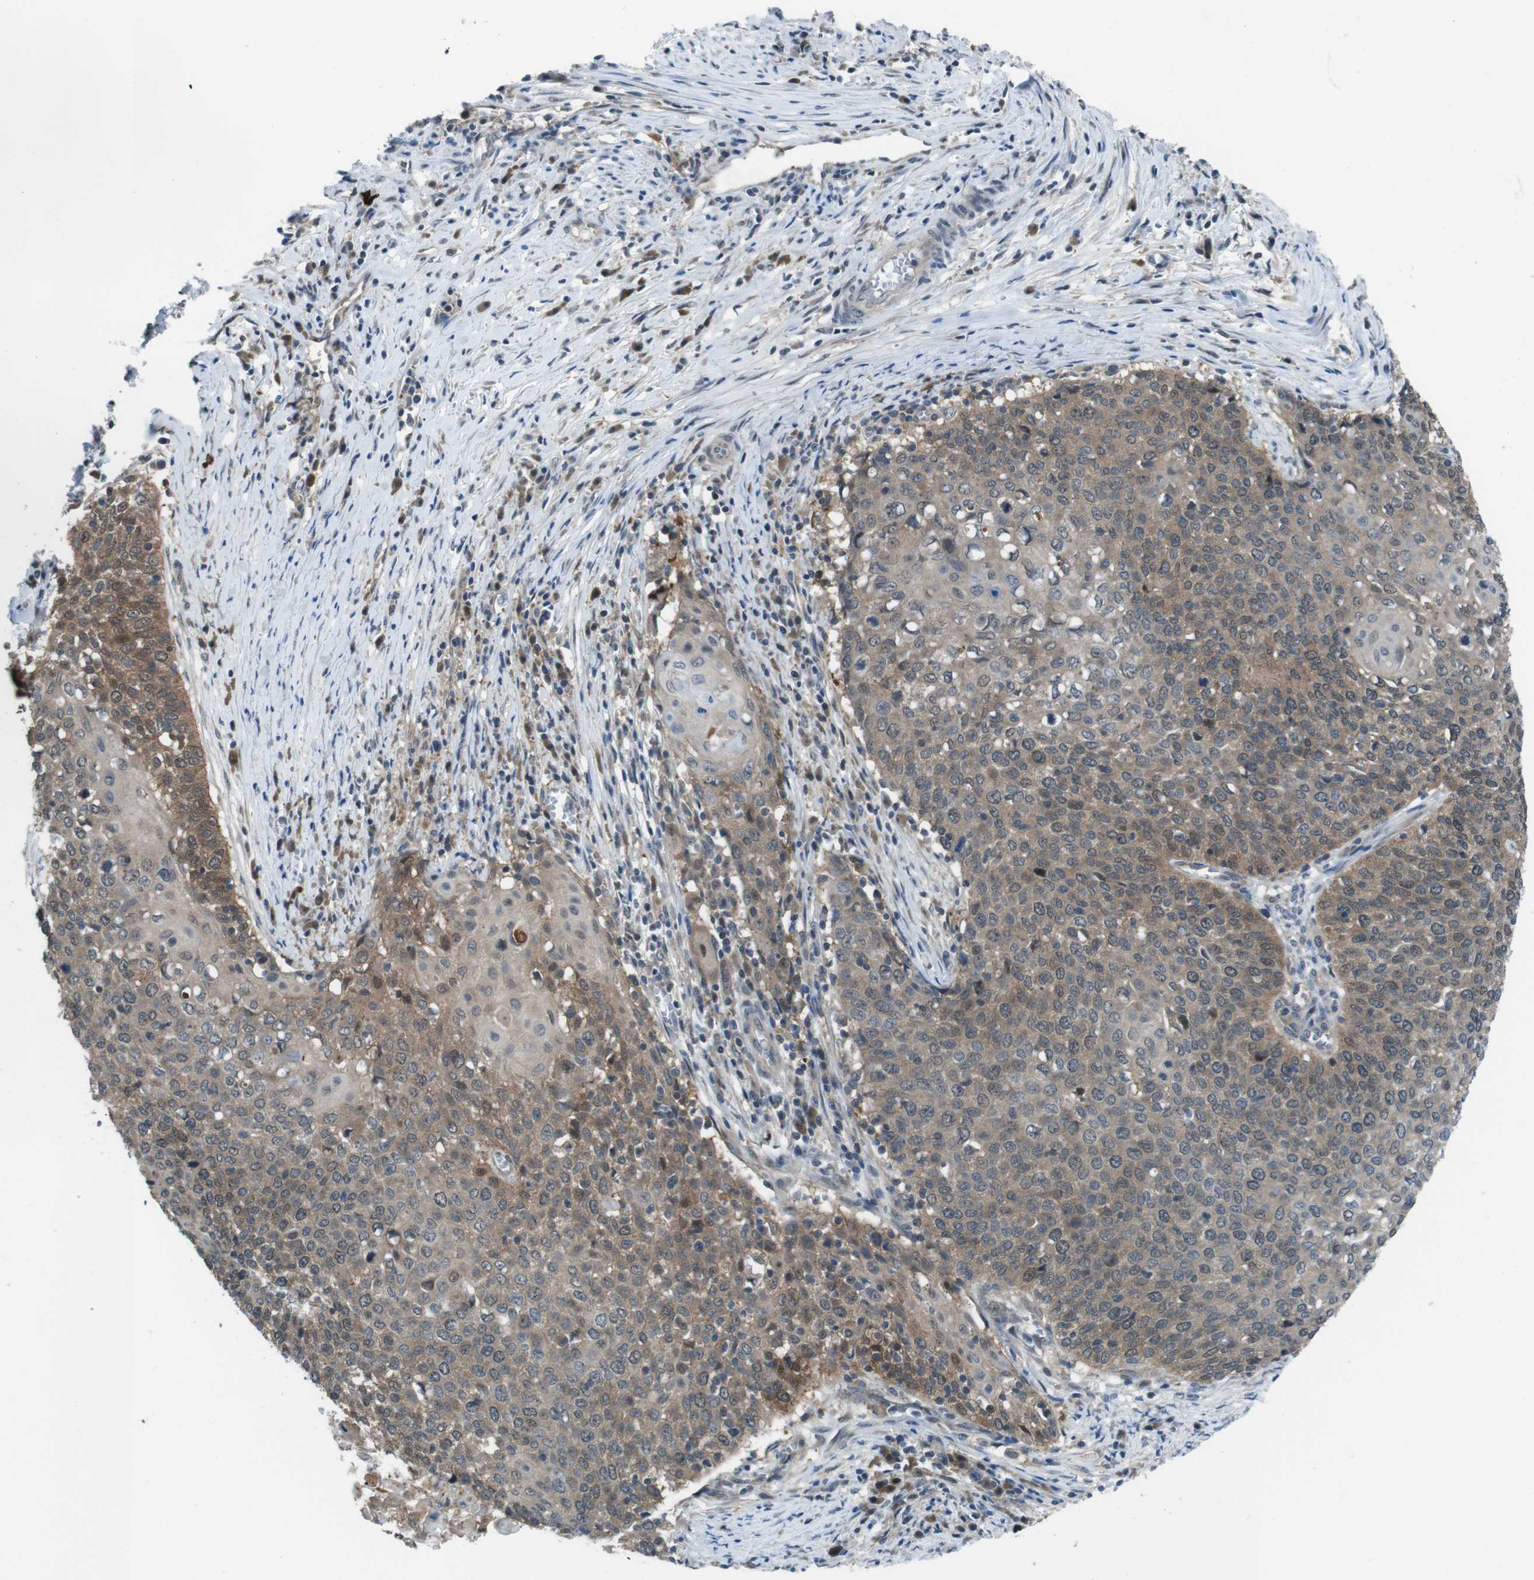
{"staining": {"intensity": "moderate", "quantity": ">75%", "location": "cytoplasmic/membranous"}, "tissue": "cervical cancer", "cell_type": "Tumor cells", "image_type": "cancer", "snomed": [{"axis": "morphology", "description": "Squamous cell carcinoma, NOS"}, {"axis": "topography", "description": "Cervix"}], "caption": "Moderate cytoplasmic/membranous protein positivity is seen in about >75% of tumor cells in squamous cell carcinoma (cervical).", "gene": "LRP5", "patient": {"sex": "female", "age": 39}}